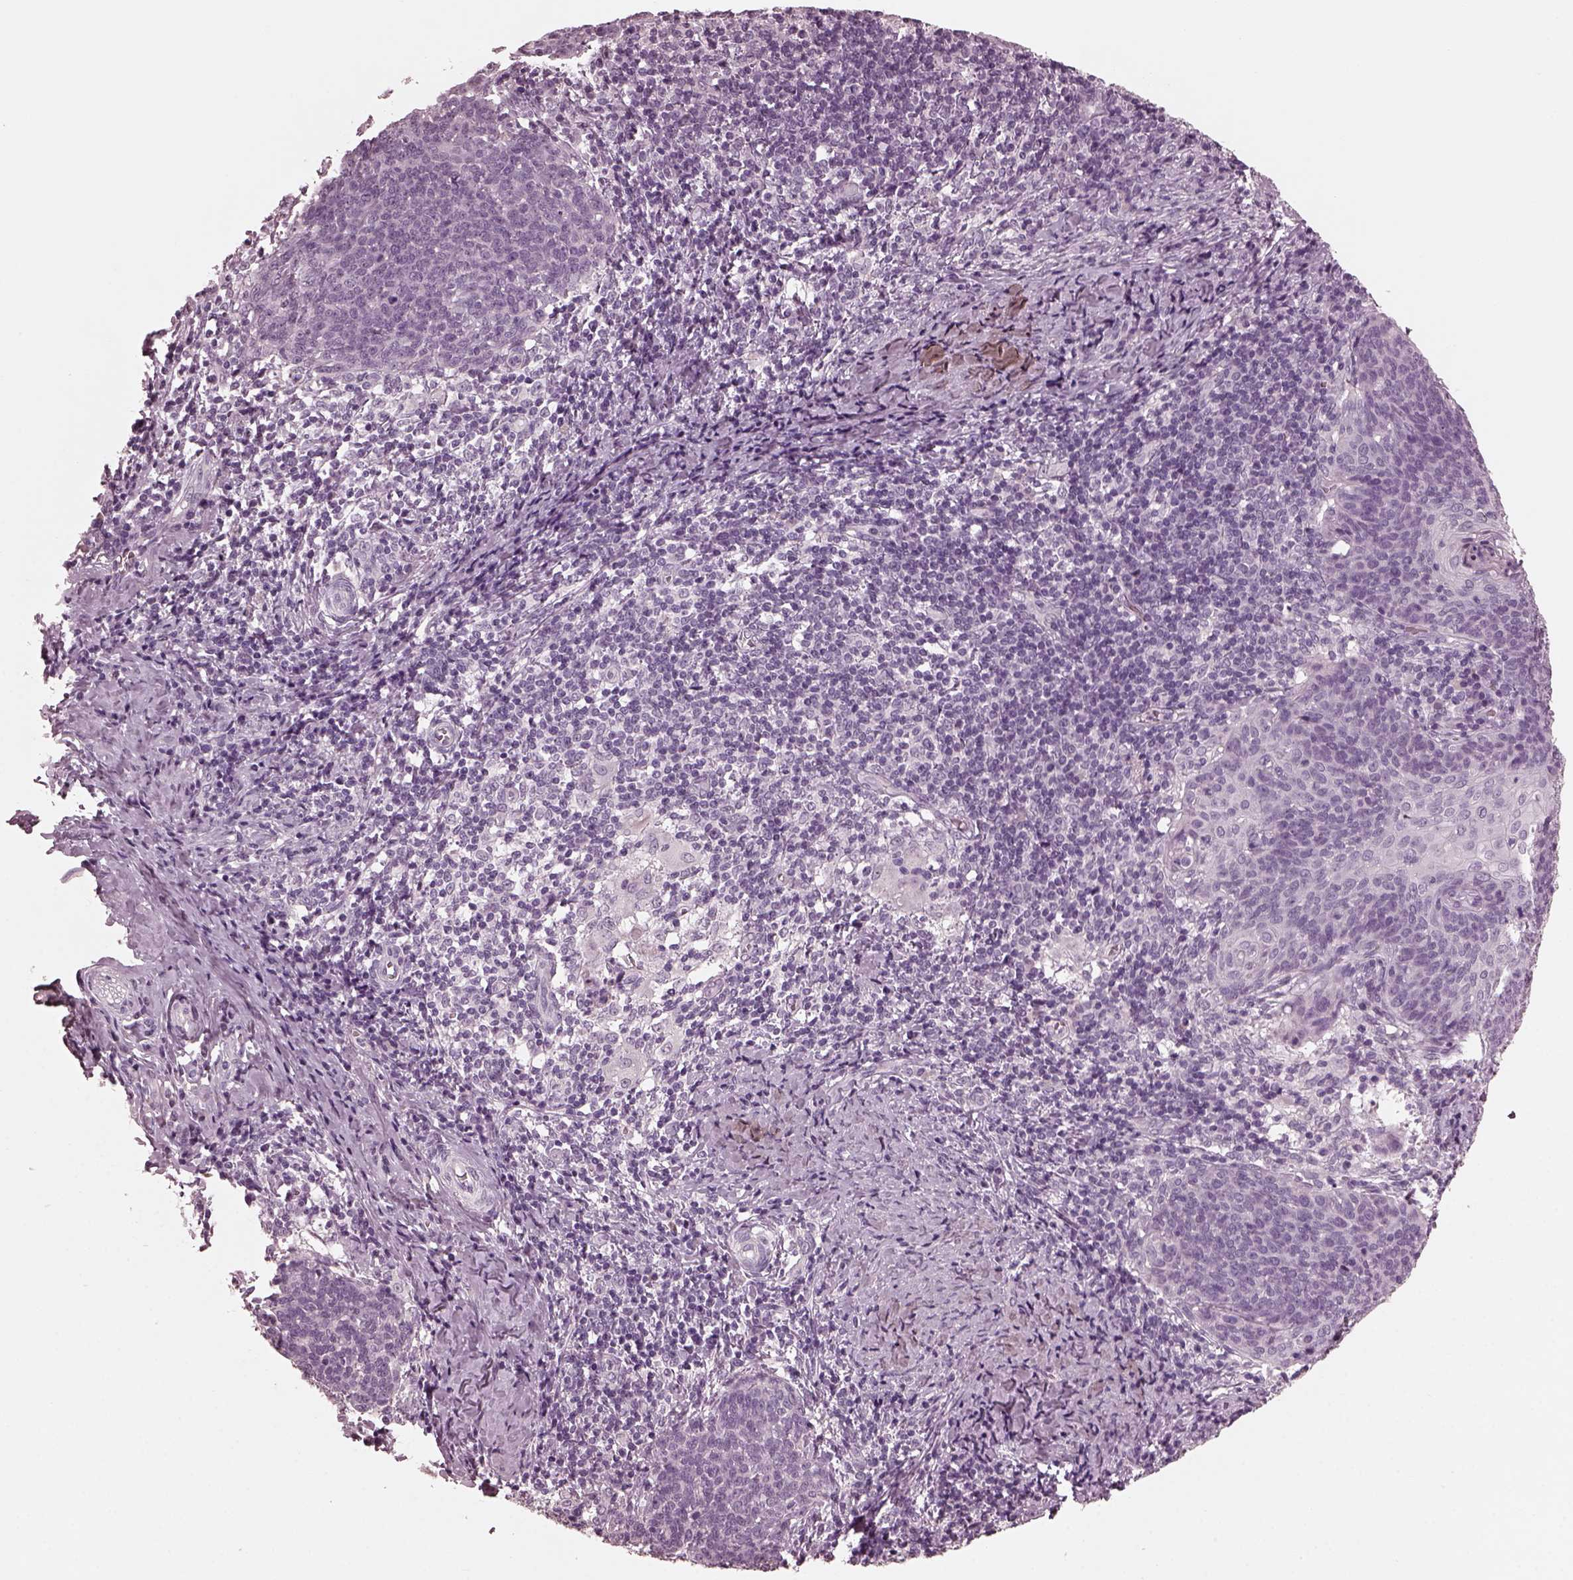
{"staining": {"intensity": "negative", "quantity": "none", "location": "none"}, "tissue": "cervical cancer", "cell_type": "Tumor cells", "image_type": "cancer", "snomed": [{"axis": "morphology", "description": "Normal tissue, NOS"}, {"axis": "morphology", "description": "Squamous cell carcinoma, NOS"}, {"axis": "topography", "description": "Cervix"}], "caption": "Immunohistochemical staining of cervical cancer (squamous cell carcinoma) exhibits no significant staining in tumor cells.", "gene": "CGA", "patient": {"sex": "female", "age": 39}}